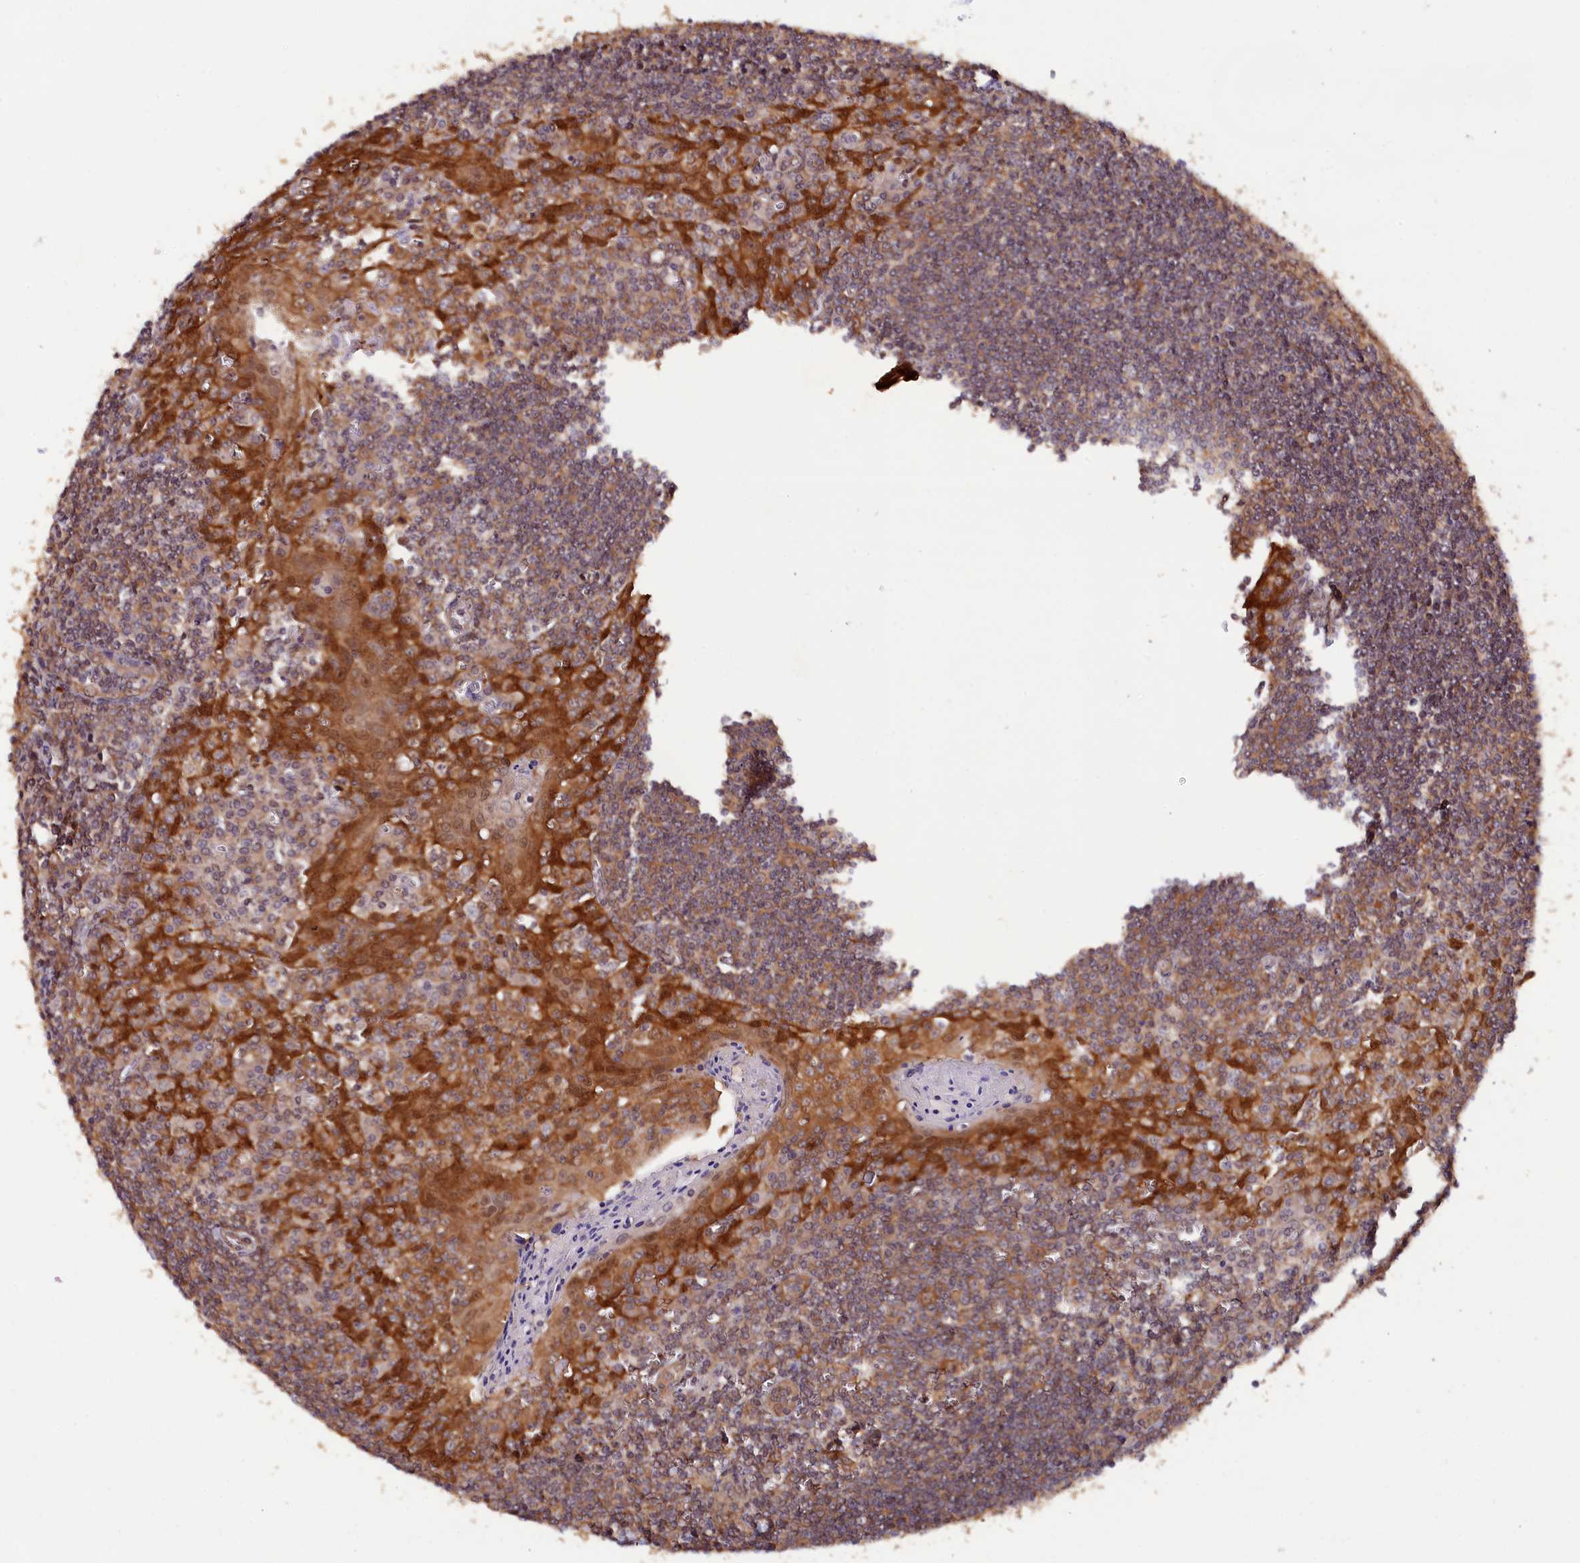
{"staining": {"intensity": "strong", "quantity": ">75%", "location": "cytoplasmic/membranous"}, "tissue": "tonsil", "cell_type": "Germinal center cells", "image_type": "normal", "snomed": [{"axis": "morphology", "description": "Normal tissue, NOS"}, {"axis": "topography", "description": "Tonsil"}], "caption": "Unremarkable tonsil demonstrates strong cytoplasmic/membranous positivity in approximately >75% of germinal center cells.", "gene": "JPT2", "patient": {"sex": "male", "age": 27}}